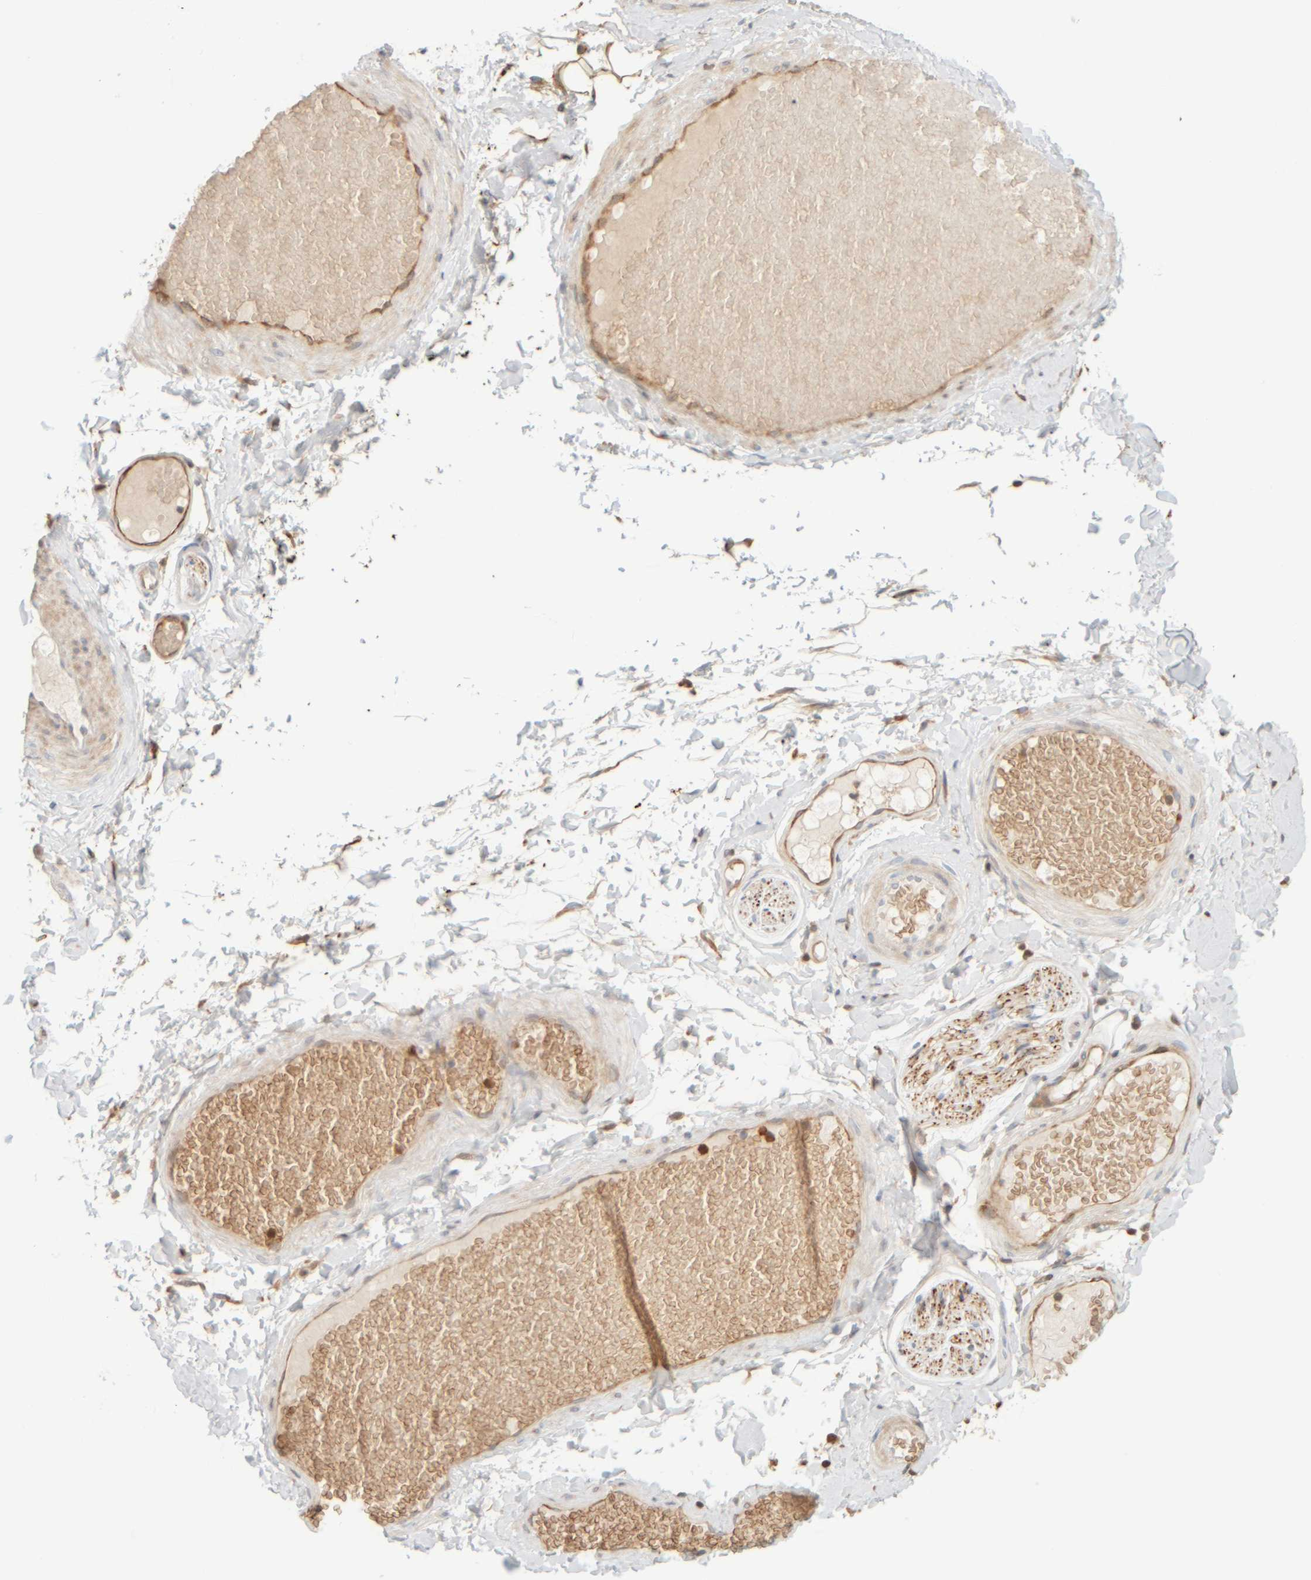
{"staining": {"intensity": "negative", "quantity": "none", "location": "none"}, "tissue": "adipose tissue", "cell_type": "Adipocytes", "image_type": "normal", "snomed": [{"axis": "morphology", "description": "Normal tissue, NOS"}, {"axis": "topography", "description": "Adipose tissue"}, {"axis": "topography", "description": "Vascular tissue"}, {"axis": "topography", "description": "Peripheral nerve tissue"}], "caption": "Image shows no significant protein expression in adipocytes of unremarkable adipose tissue. (DAB immunohistochemistry, high magnification).", "gene": "AARSD1", "patient": {"sex": "male", "age": 25}}